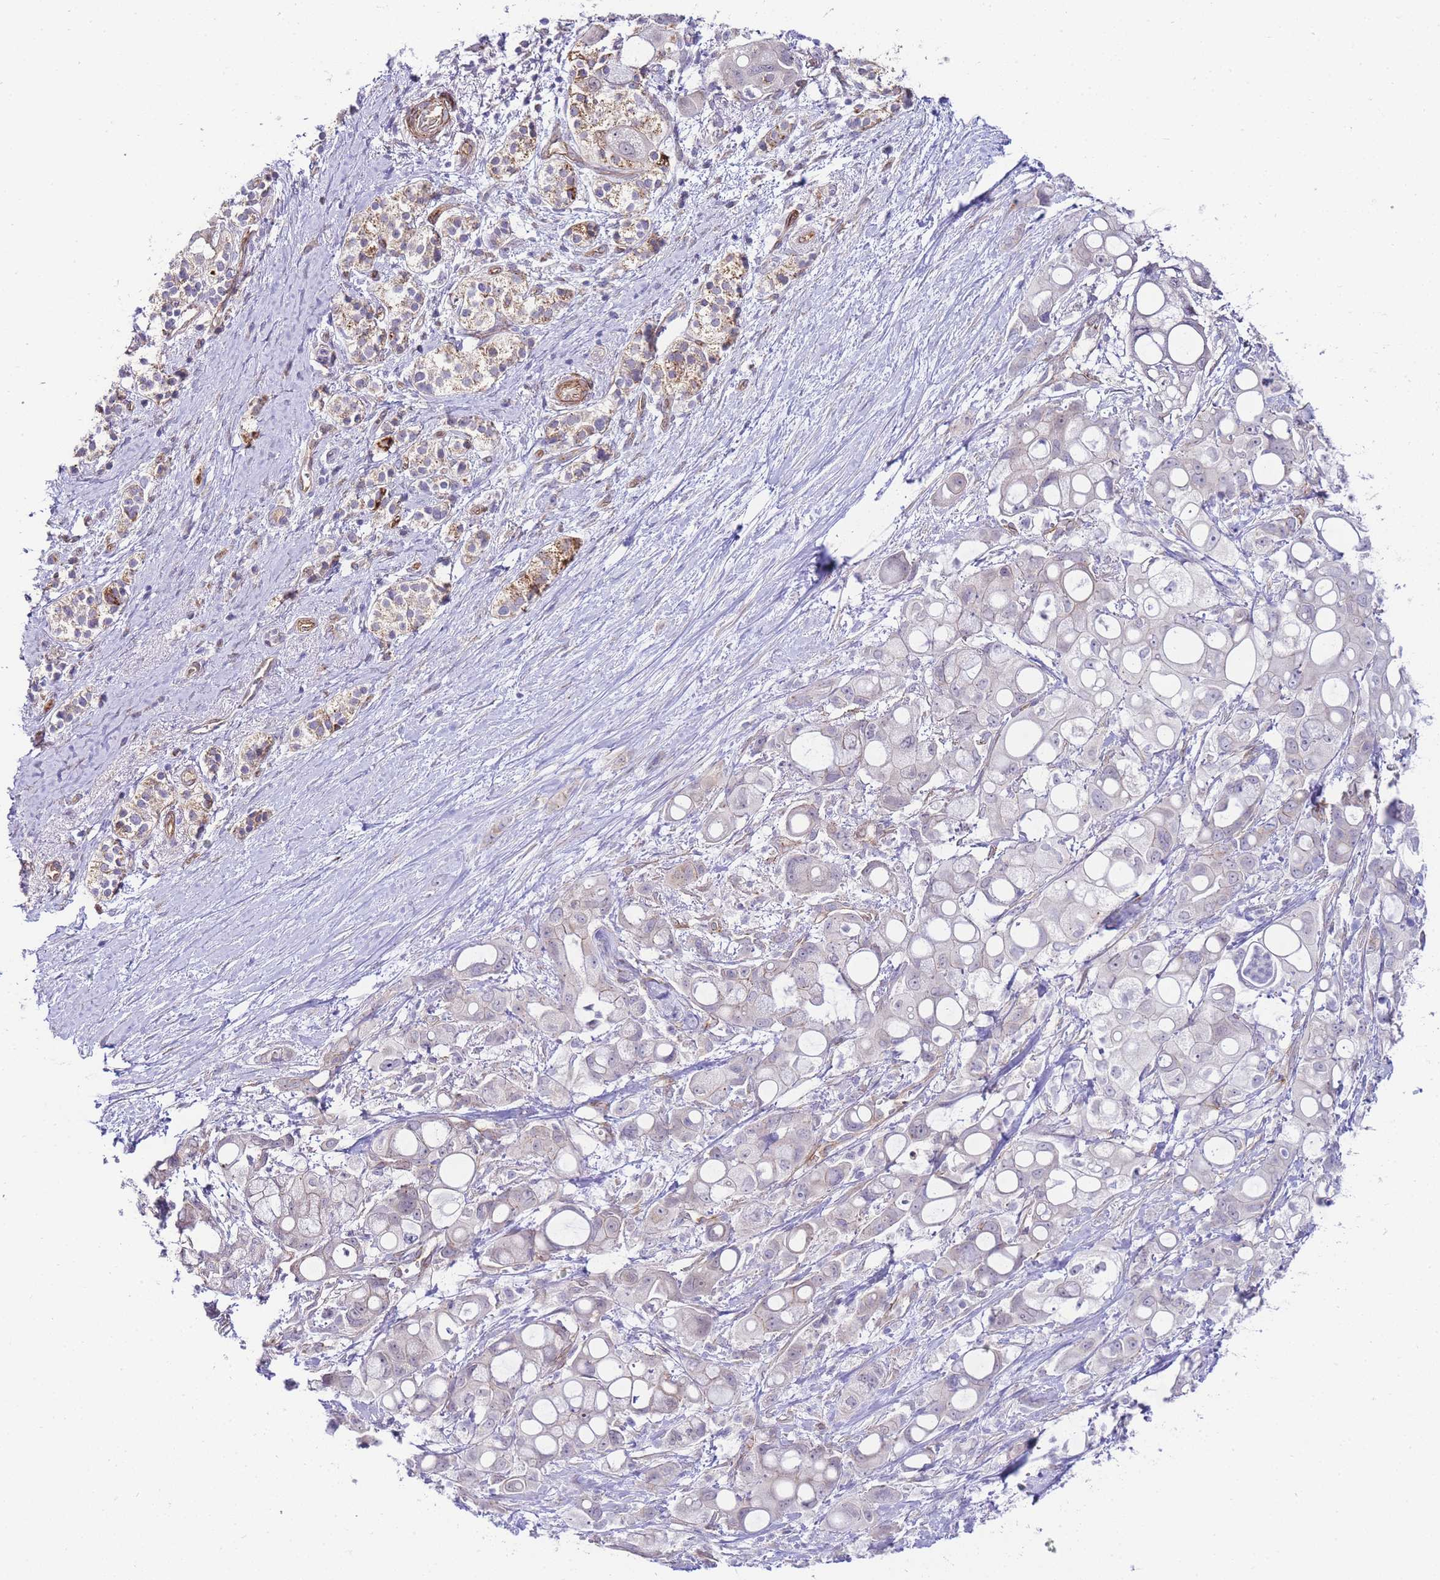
{"staining": {"intensity": "weak", "quantity": "<25%", "location": "cytoplasmic/membranous"}, "tissue": "pancreatic cancer", "cell_type": "Tumor cells", "image_type": "cancer", "snomed": [{"axis": "morphology", "description": "Adenocarcinoma, NOS"}, {"axis": "topography", "description": "Pancreas"}], "caption": "Protein analysis of pancreatic cancer demonstrates no significant positivity in tumor cells. (DAB (3,3'-diaminobenzidine) immunohistochemistry with hematoxylin counter stain).", "gene": "PDCD7", "patient": {"sex": "male", "age": 68}}